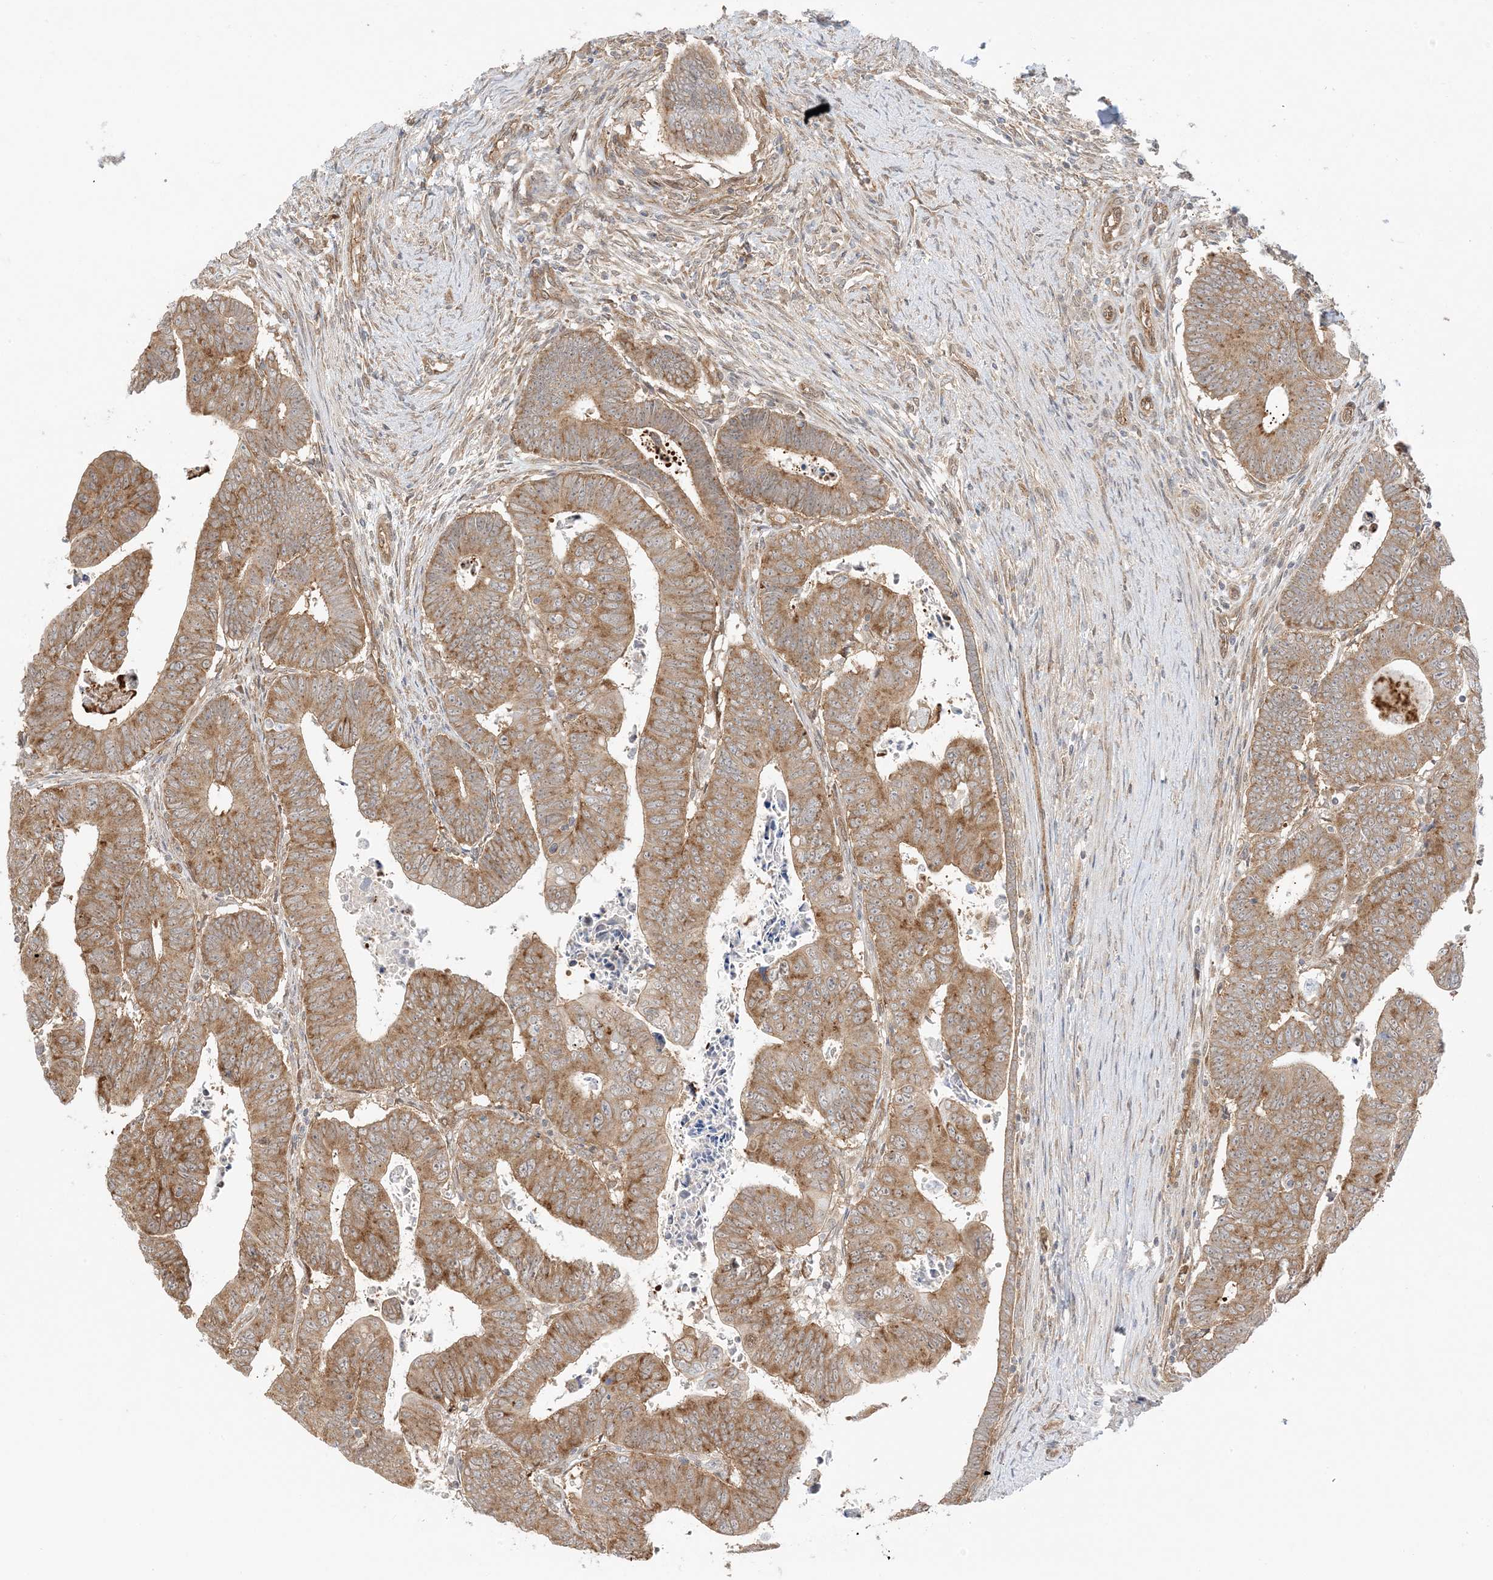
{"staining": {"intensity": "moderate", "quantity": ">75%", "location": "cytoplasmic/membranous"}, "tissue": "colorectal cancer", "cell_type": "Tumor cells", "image_type": "cancer", "snomed": [{"axis": "morphology", "description": "Normal tissue, NOS"}, {"axis": "morphology", "description": "Adenocarcinoma, NOS"}, {"axis": "topography", "description": "Rectum"}], "caption": "High-magnification brightfield microscopy of adenocarcinoma (colorectal) stained with DAB (brown) and counterstained with hematoxylin (blue). tumor cells exhibit moderate cytoplasmic/membranous expression is present in about>75% of cells. (Brightfield microscopy of DAB IHC at high magnification).", "gene": "UBAP2L", "patient": {"sex": "female", "age": 65}}